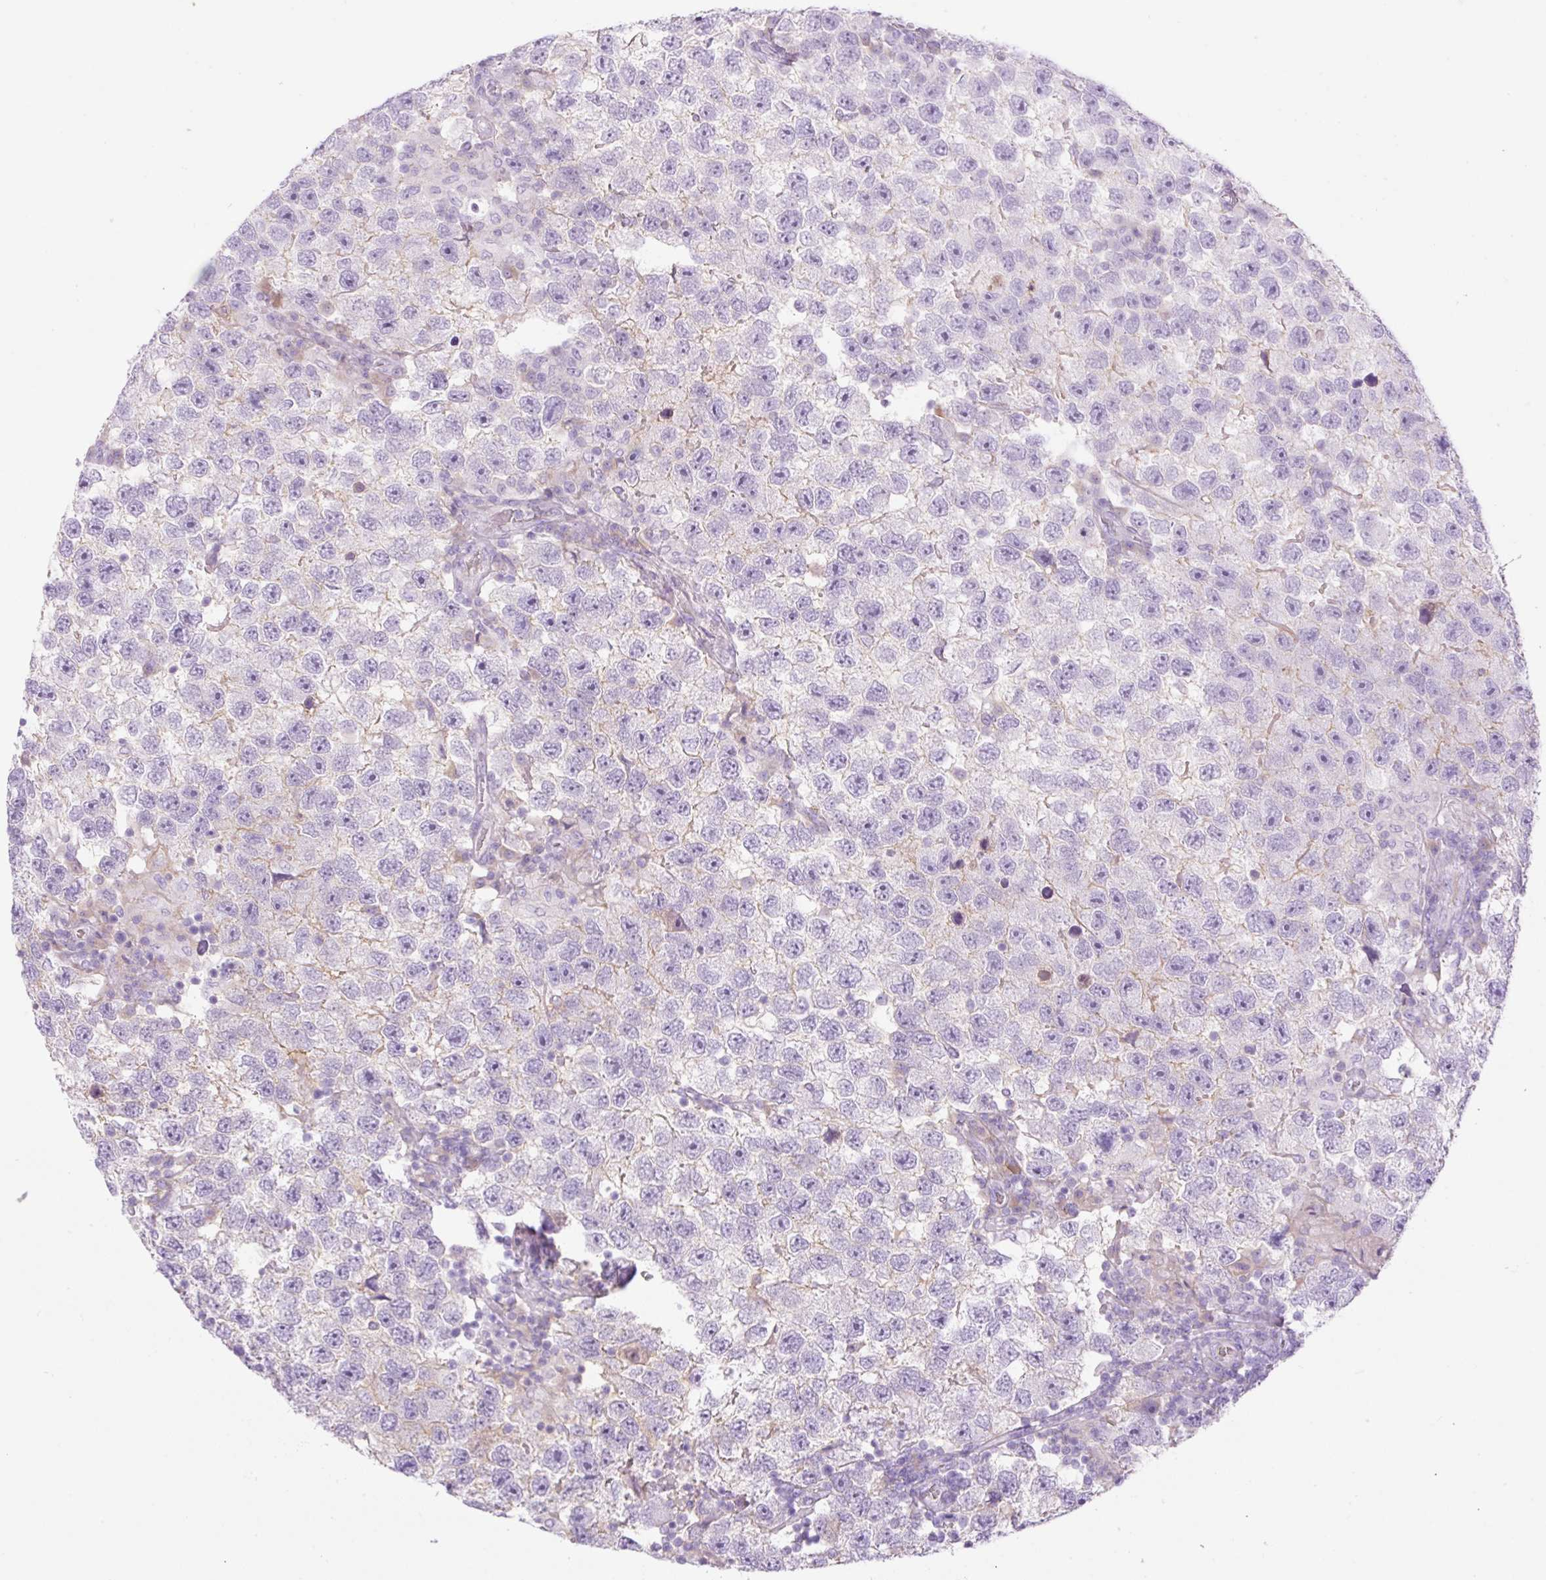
{"staining": {"intensity": "weak", "quantity": "<25%", "location": "cytoplasmic/membranous"}, "tissue": "testis cancer", "cell_type": "Tumor cells", "image_type": "cancer", "snomed": [{"axis": "morphology", "description": "Seminoma, NOS"}, {"axis": "topography", "description": "Testis"}], "caption": "Immunohistochemistry image of neoplastic tissue: human seminoma (testis) stained with DAB (3,3'-diaminobenzidine) demonstrates no significant protein staining in tumor cells.", "gene": "PALM3", "patient": {"sex": "male", "age": 26}}